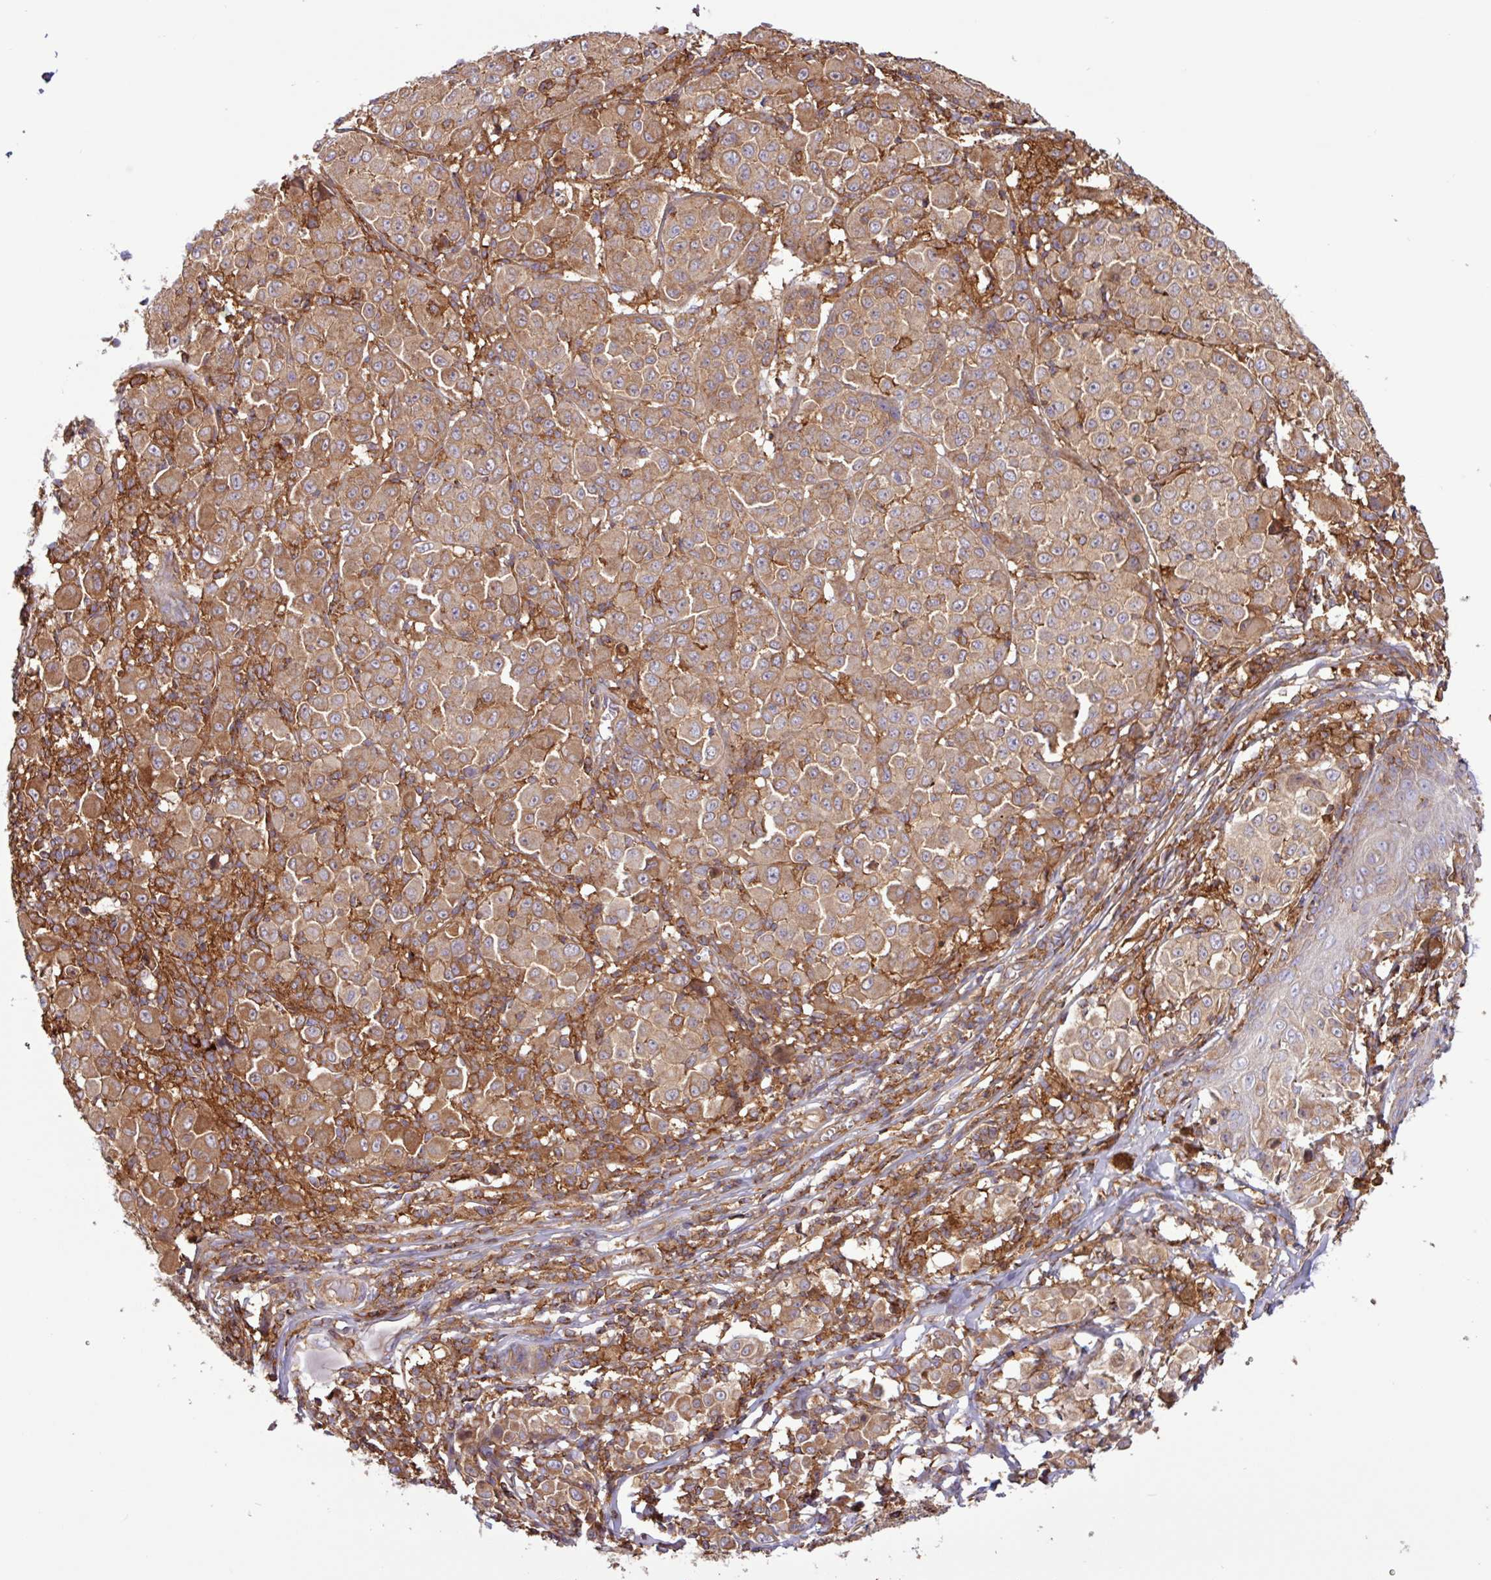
{"staining": {"intensity": "moderate", "quantity": ">75%", "location": "cytoplasmic/membranous"}, "tissue": "melanoma", "cell_type": "Tumor cells", "image_type": "cancer", "snomed": [{"axis": "morphology", "description": "Malignant melanoma, NOS"}, {"axis": "topography", "description": "Skin"}], "caption": "An IHC micrograph of neoplastic tissue is shown. Protein staining in brown shows moderate cytoplasmic/membranous positivity in malignant melanoma within tumor cells.", "gene": "ACTR3", "patient": {"sex": "female", "age": 43}}